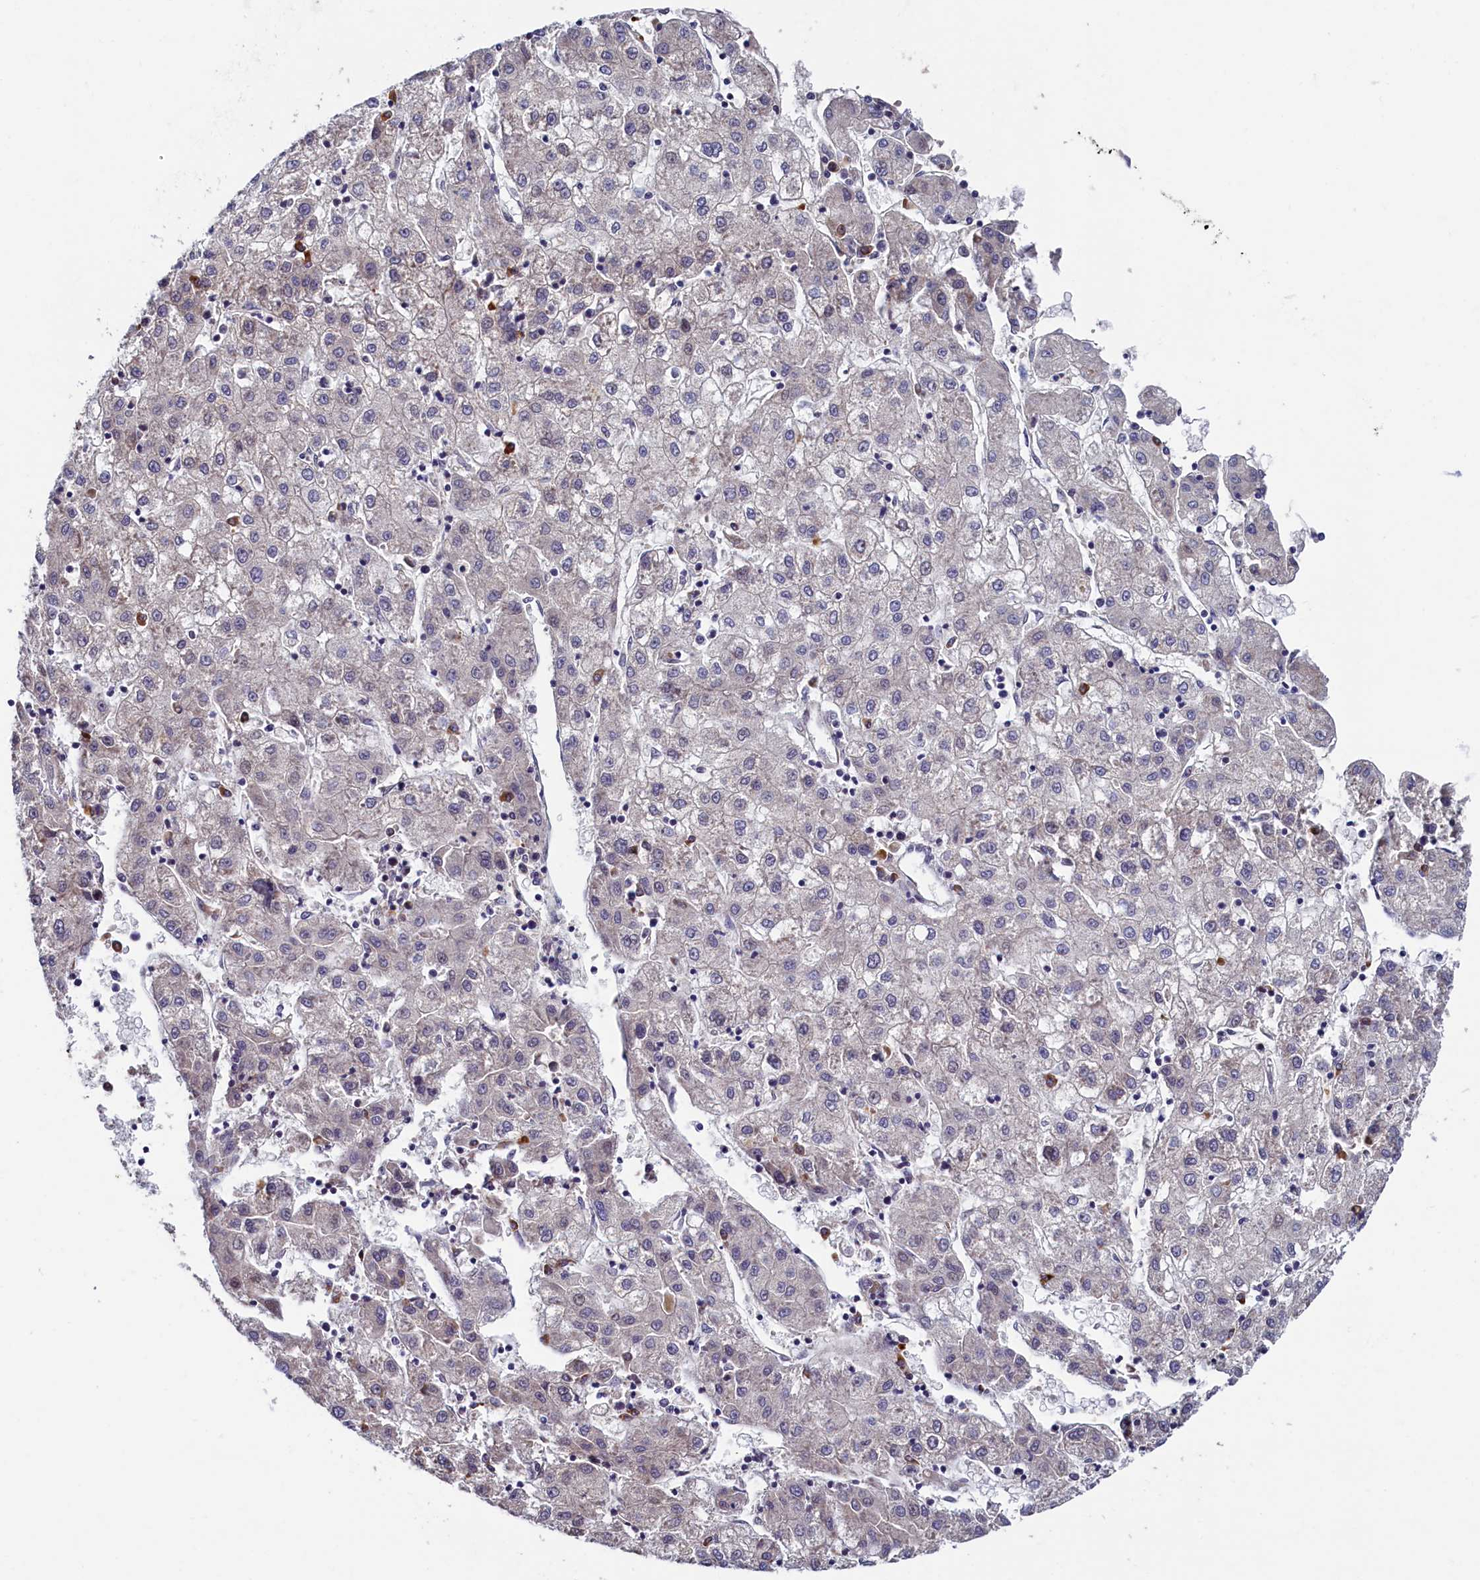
{"staining": {"intensity": "negative", "quantity": "none", "location": "none"}, "tissue": "liver cancer", "cell_type": "Tumor cells", "image_type": "cancer", "snomed": [{"axis": "morphology", "description": "Carcinoma, Hepatocellular, NOS"}, {"axis": "topography", "description": "Liver"}], "caption": "Immunohistochemical staining of human liver cancer displays no significant positivity in tumor cells. (Brightfield microscopy of DAB (3,3'-diaminobenzidine) immunohistochemistry (IHC) at high magnification).", "gene": "SLC16A14", "patient": {"sex": "male", "age": 72}}